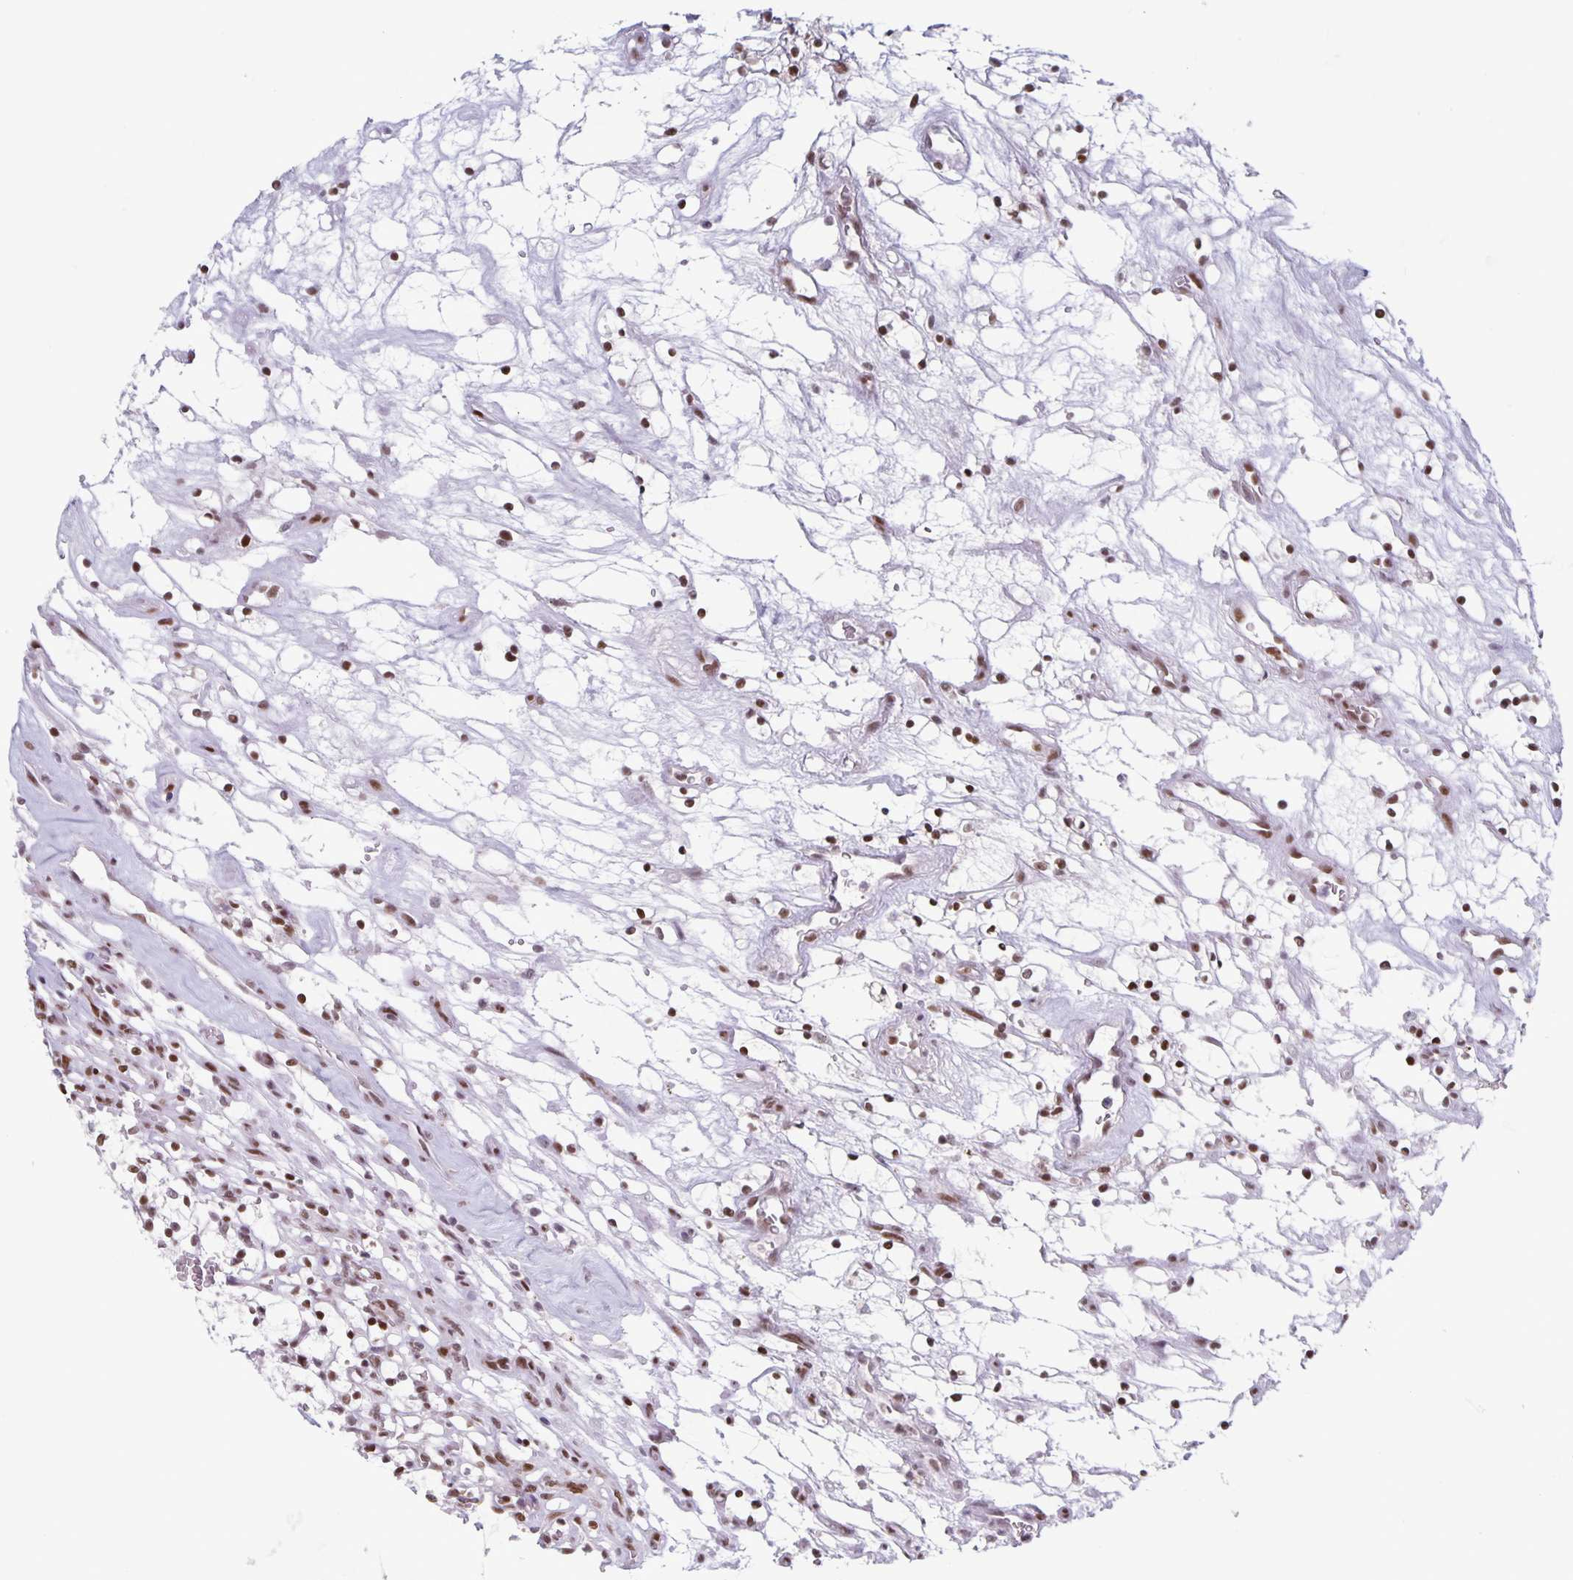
{"staining": {"intensity": "moderate", "quantity": ">75%", "location": "nuclear"}, "tissue": "renal cancer", "cell_type": "Tumor cells", "image_type": "cancer", "snomed": [{"axis": "morphology", "description": "Adenocarcinoma, NOS"}, {"axis": "topography", "description": "Kidney"}], "caption": "About >75% of tumor cells in renal cancer (adenocarcinoma) show moderate nuclear protein positivity as visualized by brown immunohistochemical staining.", "gene": "JUND", "patient": {"sex": "female", "age": 69}}